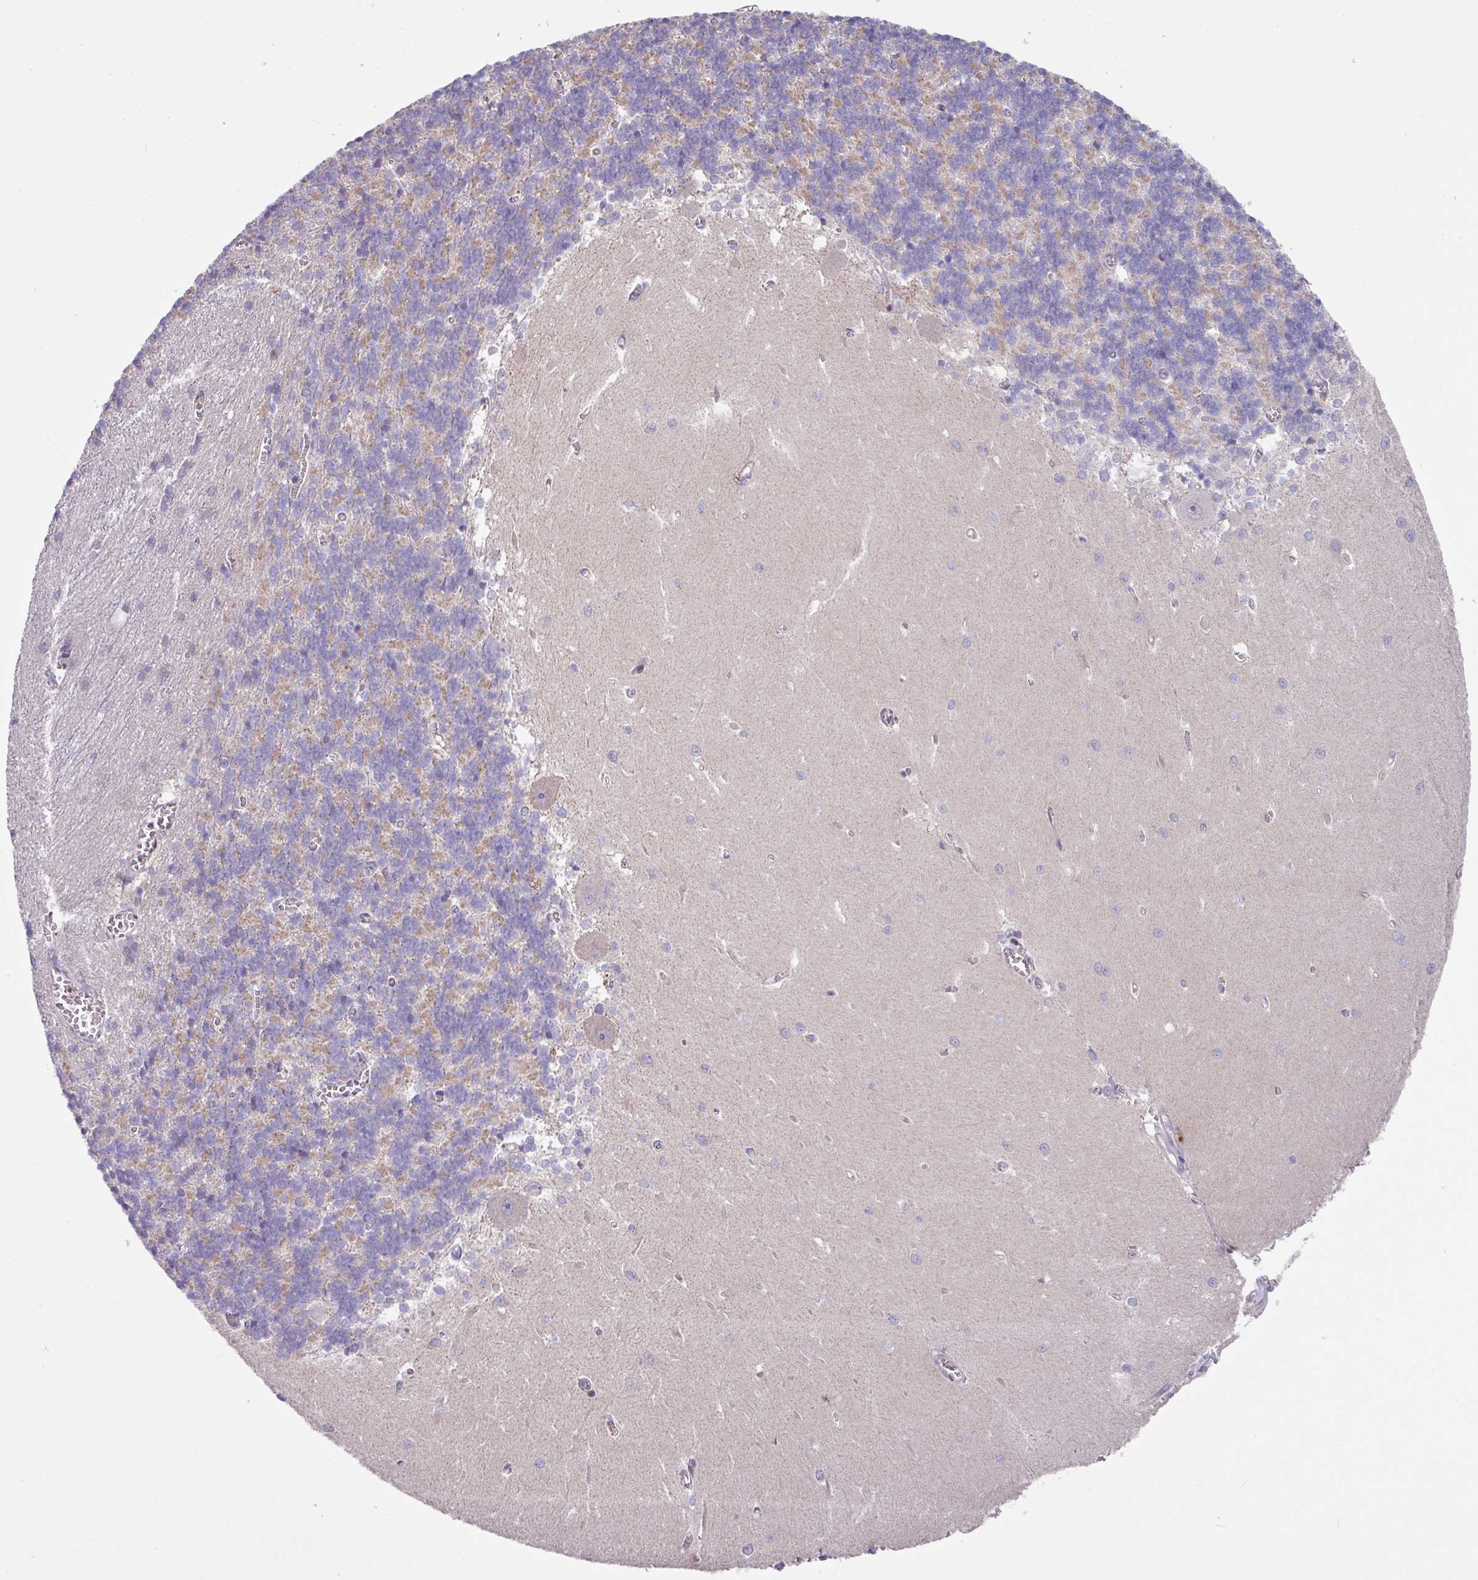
{"staining": {"intensity": "moderate", "quantity": "<25%", "location": "cytoplasmic/membranous"}, "tissue": "cerebellum", "cell_type": "Cells in granular layer", "image_type": "normal", "snomed": [{"axis": "morphology", "description": "Normal tissue, NOS"}, {"axis": "topography", "description": "Cerebellum"}], "caption": "Immunohistochemistry (IHC) photomicrograph of normal cerebellum stained for a protein (brown), which displays low levels of moderate cytoplasmic/membranous staining in about <25% of cells in granular layer.", "gene": "IQCJ", "patient": {"sex": "male", "age": 37}}